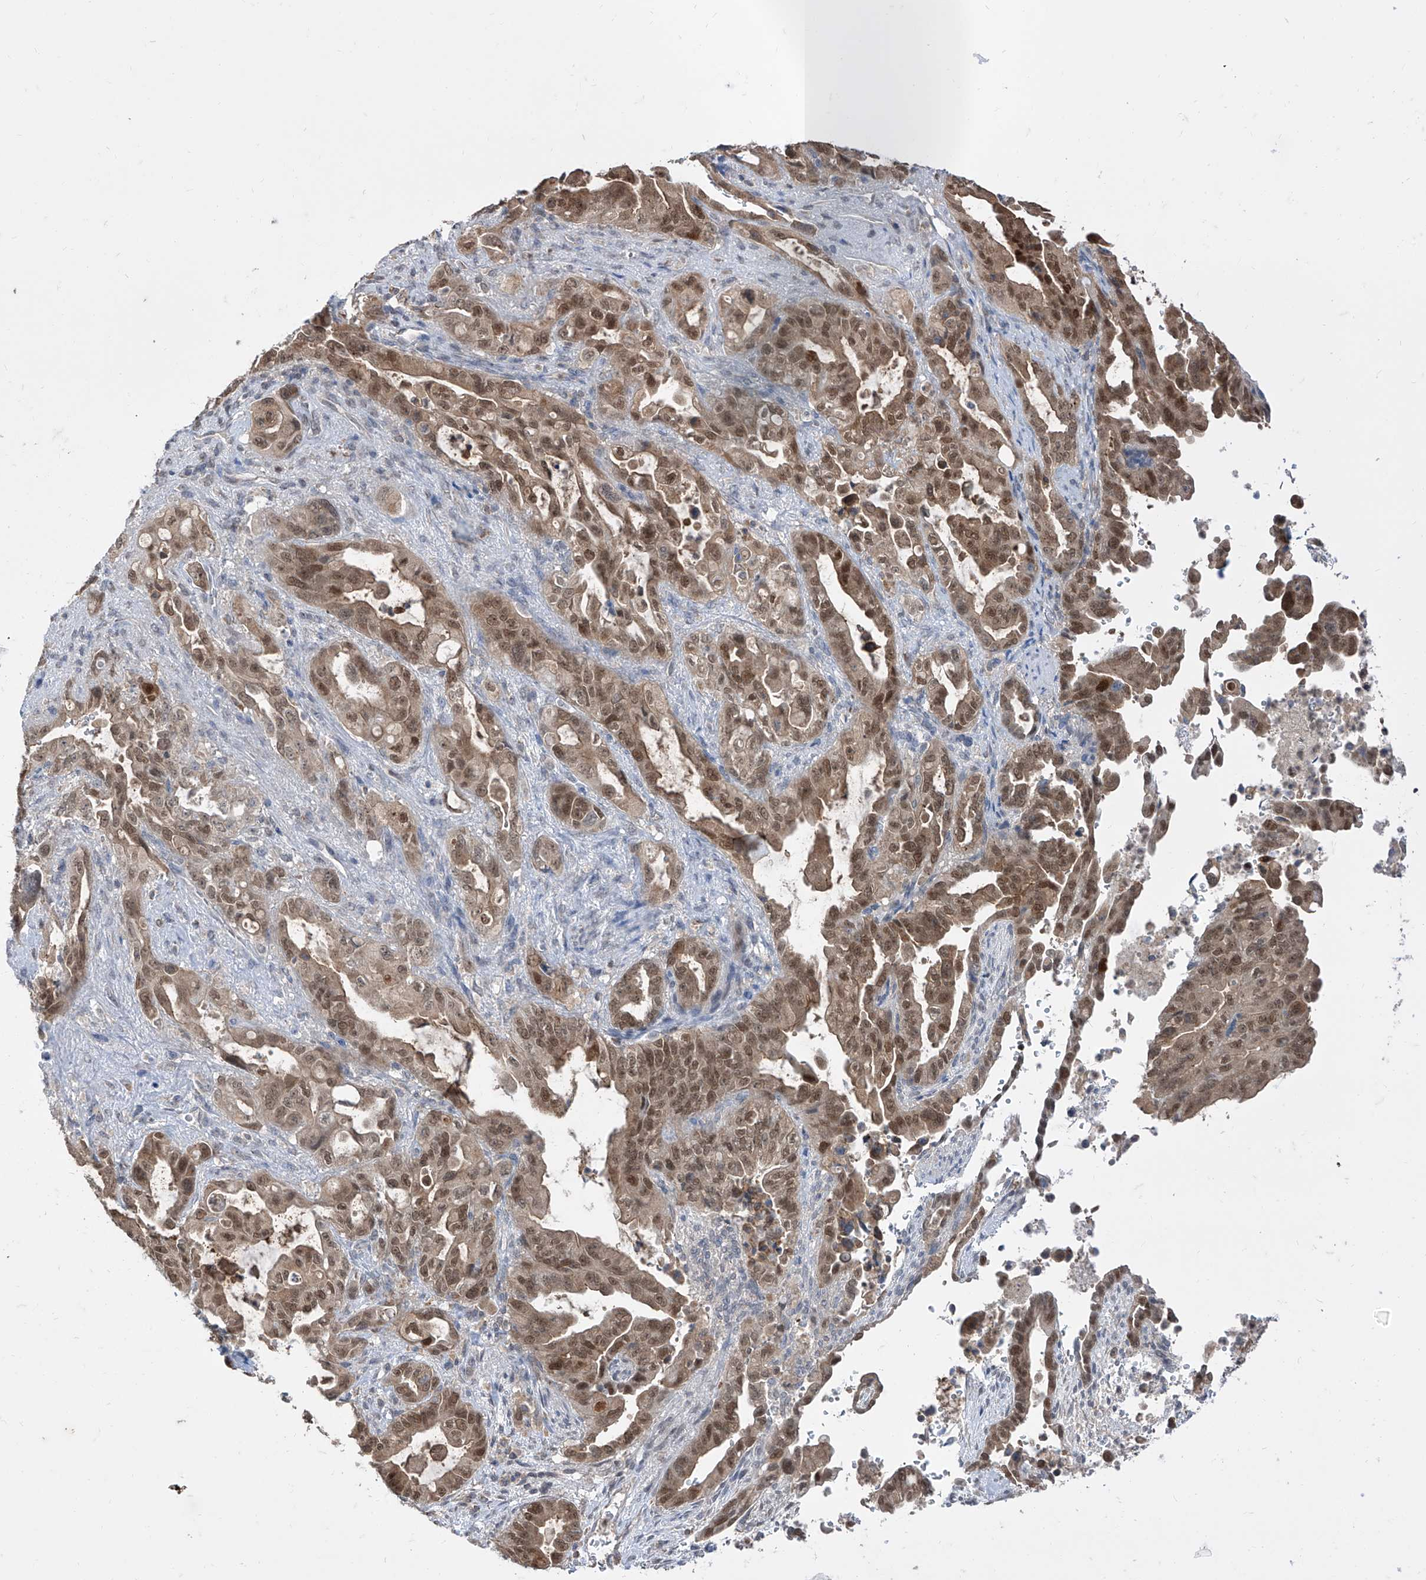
{"staining": {"intensity": "moderate", "quantity": ">75%", "location": "cytoplasmic/membranous,nuclear"}, "tissue": "pancreatic cancer", "cell_type": "Tumor cells", "image_type": "cancer", "snomed": [{"axis": "morphology", "description": "Adenocarcinoma, NOS"}, {"axis": "topography", "description": "Pancreas"}], "caption": "A brown stain highlights moderate cytoplasmic/membranous and nuclear staining of a protein in pancreatic adenocarcinoma tumor cells.", "gene": "BROX", "patient": {"sex": "male", "age": 70}}